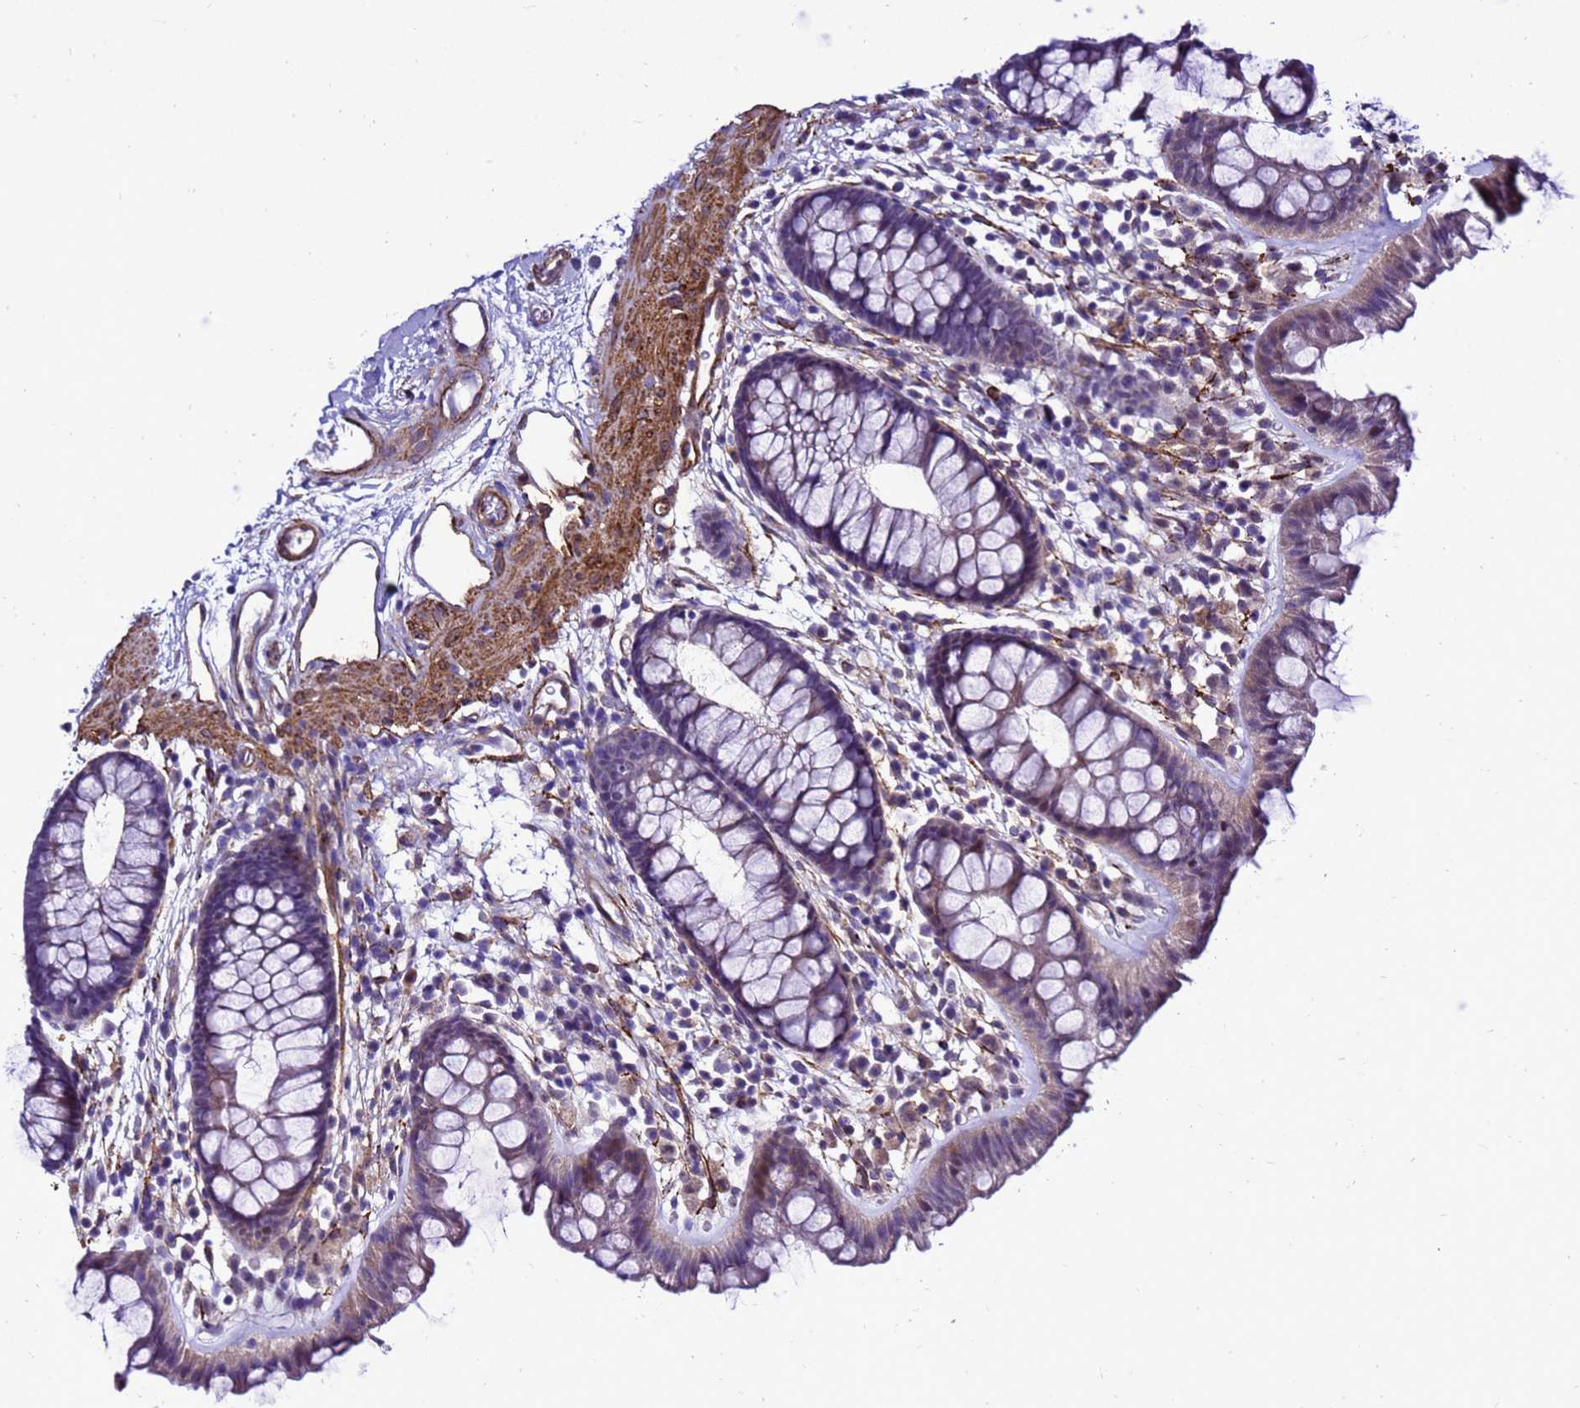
{"staining": {"intensity": "moderate", "quantity": ">75%", "location": "cytoplasmic/membranous"}, "tissue": "colon", "cell_type": "Endothelial cells", "image_type": "normal", "snomed": [{"axis": "morphology", "description": "Normal tissue, NOS"}, {"axis": "topography", "description": "Colon"}], "caption": "DAB immunohistochemical staining of benign colon demonstrates moderate cytoplasmic/membranous protein expression in approximately >75% of endothelial cells.", "gene": "GZF1", "patient": {"sex": "female", "age": 62}}